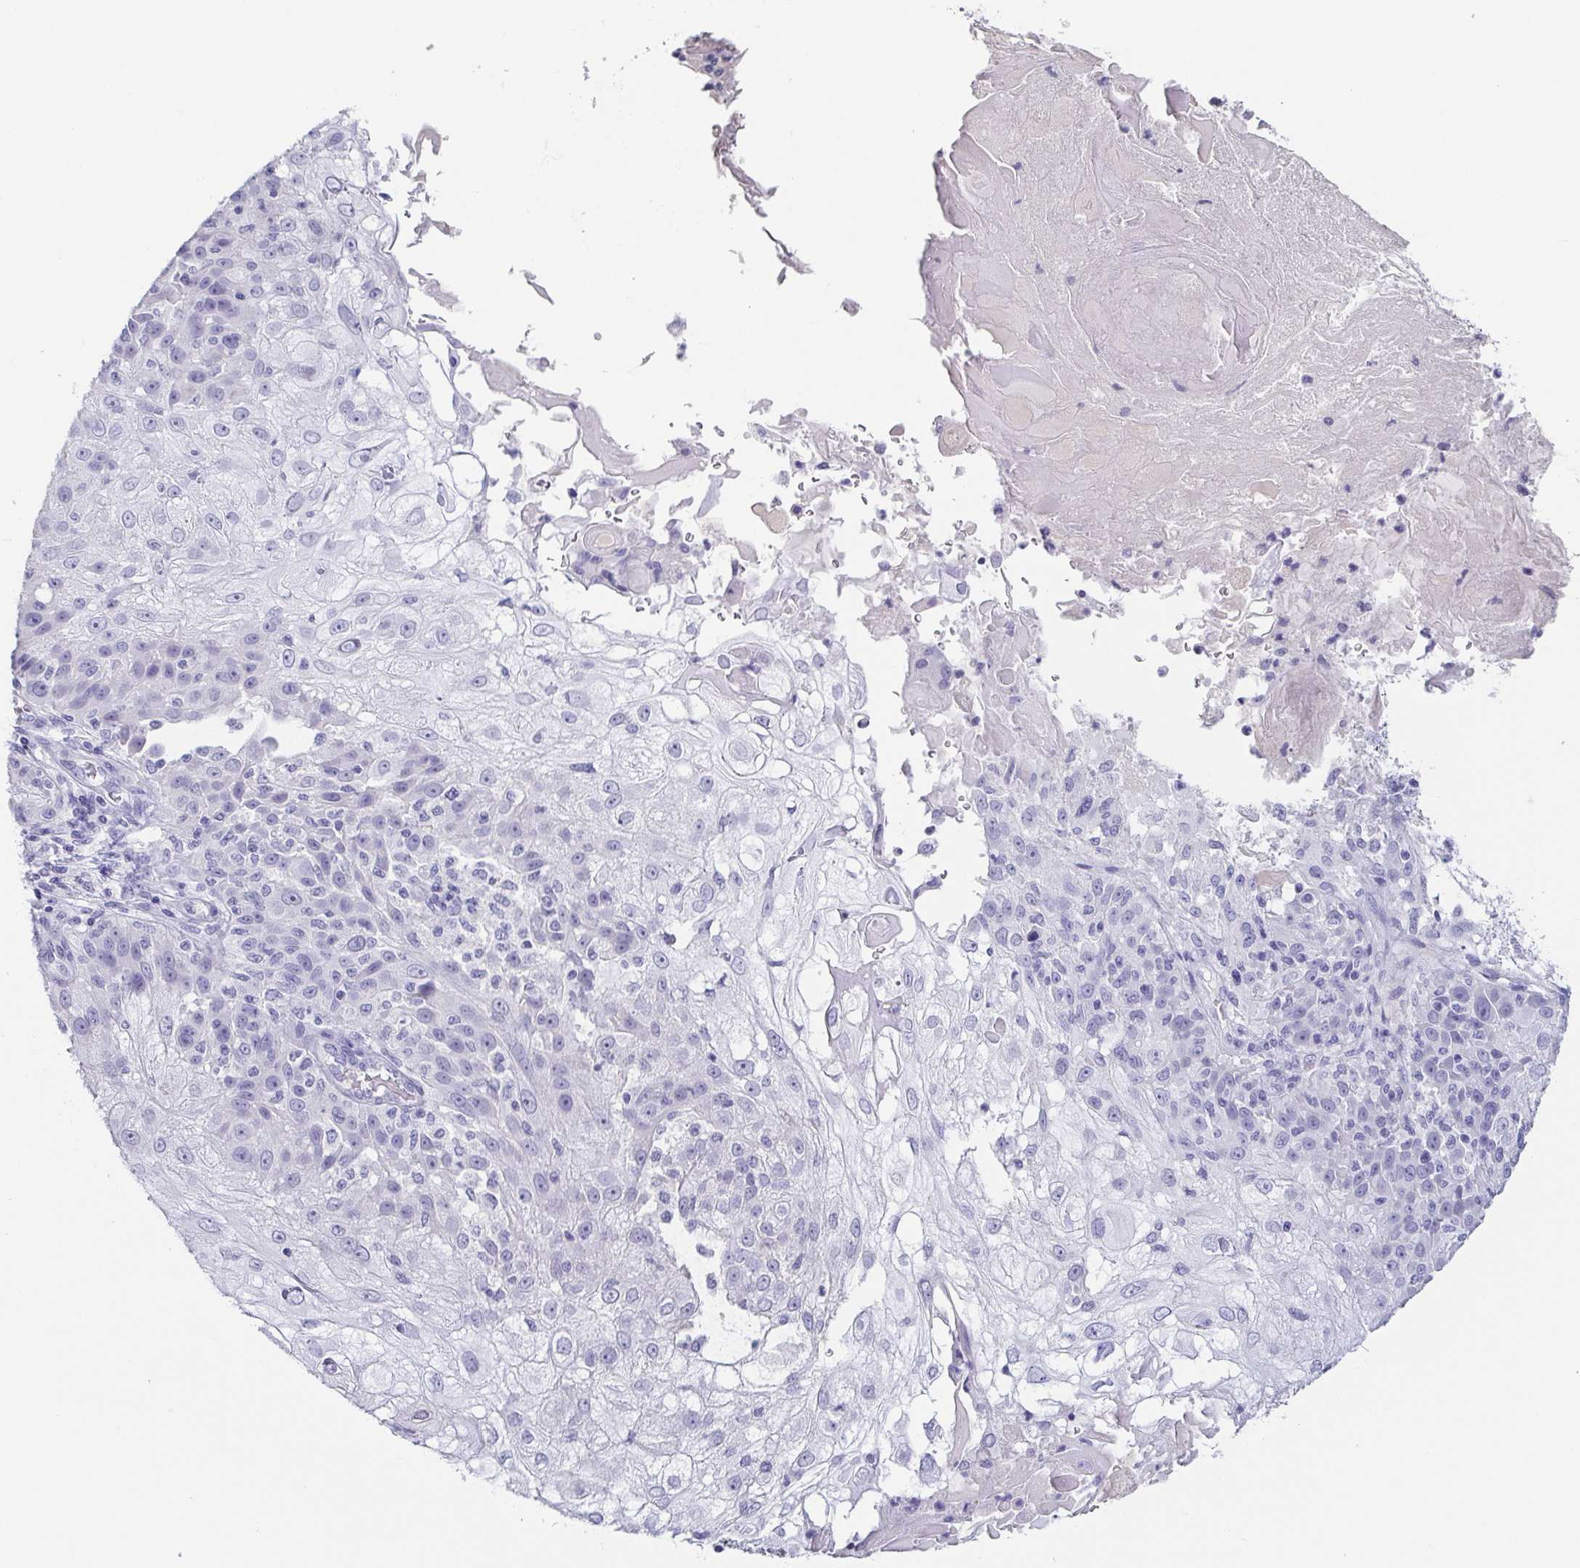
{"staining": {"intensity": "negative", "quantity": "none", "location": "none"}, "tissue": "skin cancer", "cell_type": "Tumor cells", "image_type": "cancer", "snomed": [{"axis": "morphology", "description": "Normal tissue, NOS"}, {"axis": "morphology", "description": "Squamous cell carcinoma, NOS"}, {"axis": "topography", "description": "Skin"}], "caption": "This histopathology image is of skin cancer (squamous cell carcinoma) stained with immunohistochemistry to label a protein in brown with the nuclei are counter-stained blue. There is no expression in tumor cells.", "gene": "ITLN1", "patient": {"sex": "female", "age": 83}}